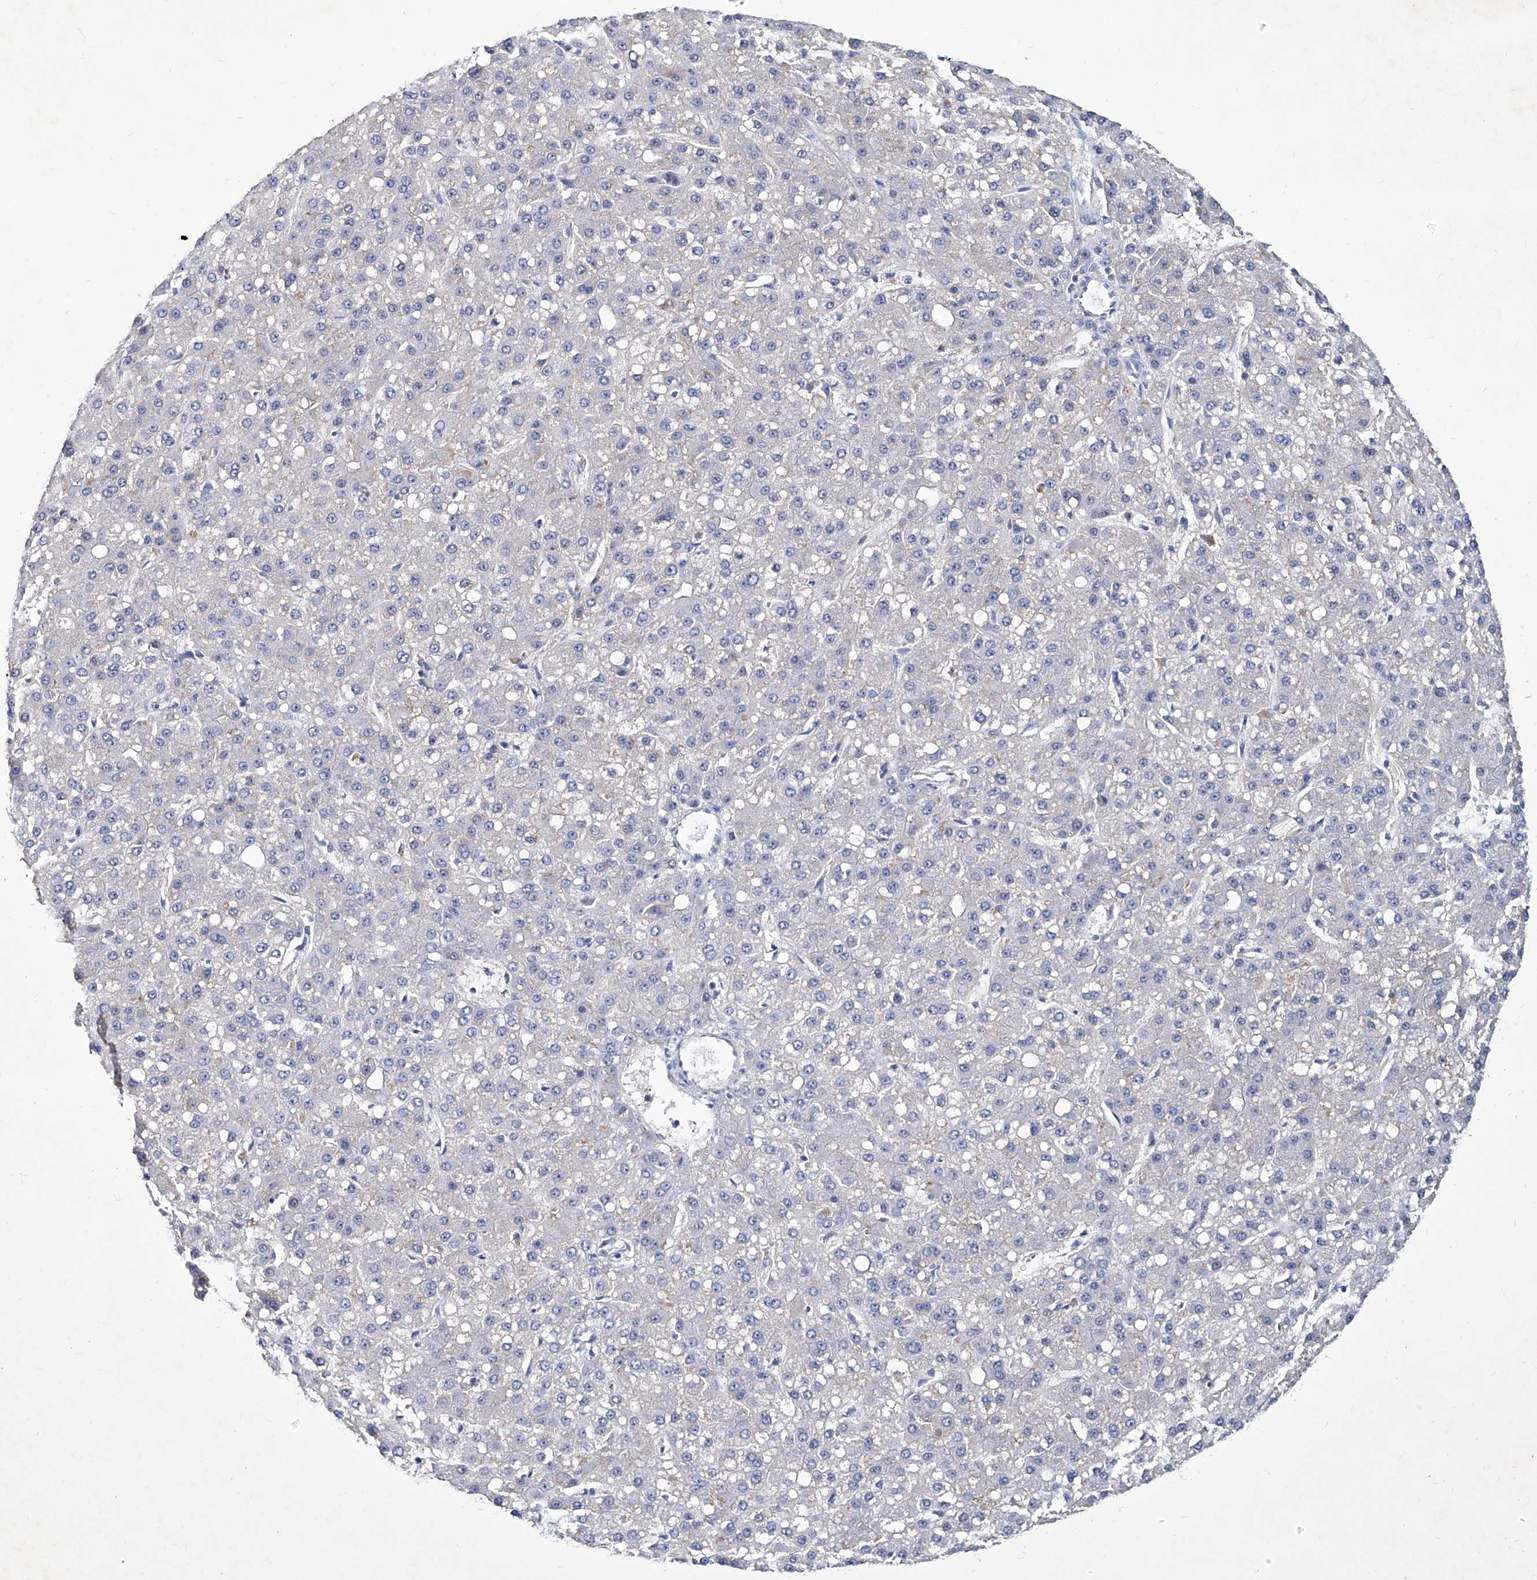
{"staining": {"intensity": "negative", "quantity": "none", "location": "none"}, "tissue": "liver cancer", "cell_type": "Tumor cells", "image_type": "cancer", "snomed": [{"axis": "morphology", "description": "Carcinoma, Hepatocellular, NOS"}, {"axis": "topography", "description": "Liver"}], "caption": "Photomicrograph shows no protein staining in tumor cells of liver hepatocellular carcinoma tissue.", "gene": "KLHL17", "patient": {"sex": "male", "age": 67}}